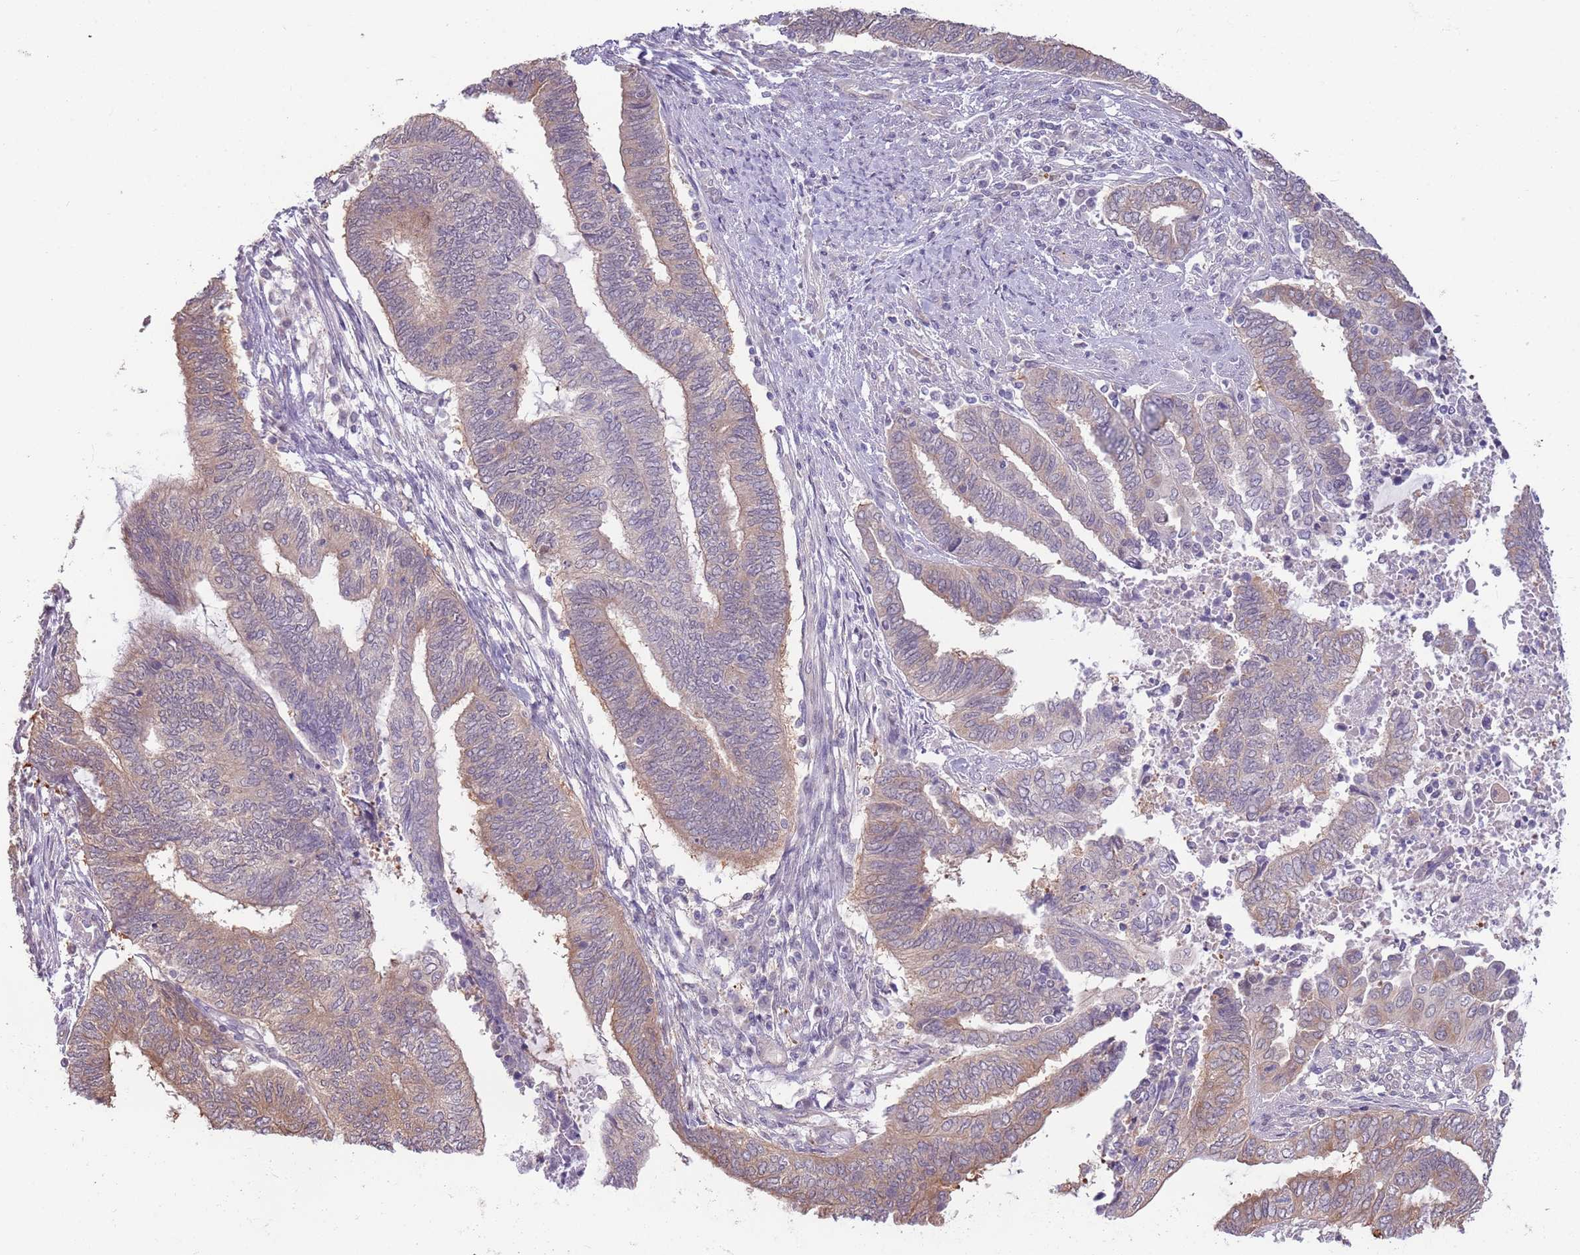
{"staining": {"intensity": "weak", "quantity": "25%-75%", "location": "cytoplasmic/membranous"}, "tissue": "endometrial cancer", "cell_type": "Tumor cells", "image_type": "cancer", "snomed": [{"axis": "morphology", "description": "Adenocarcinoma, NOS"}, {"axis": "topography", "description": "Uterus"}, {"axis": "topography", "description": "Endometrium"}], "caption": "Adenocarcinoma (endometrial) stained with immunohistochemistry (IHC) reveals weak cytoplasmic/membranous staining in about 25%-75% of tumor cells.", "gene": "LDHD", "patient": {"sex": "female", "age": 70}}